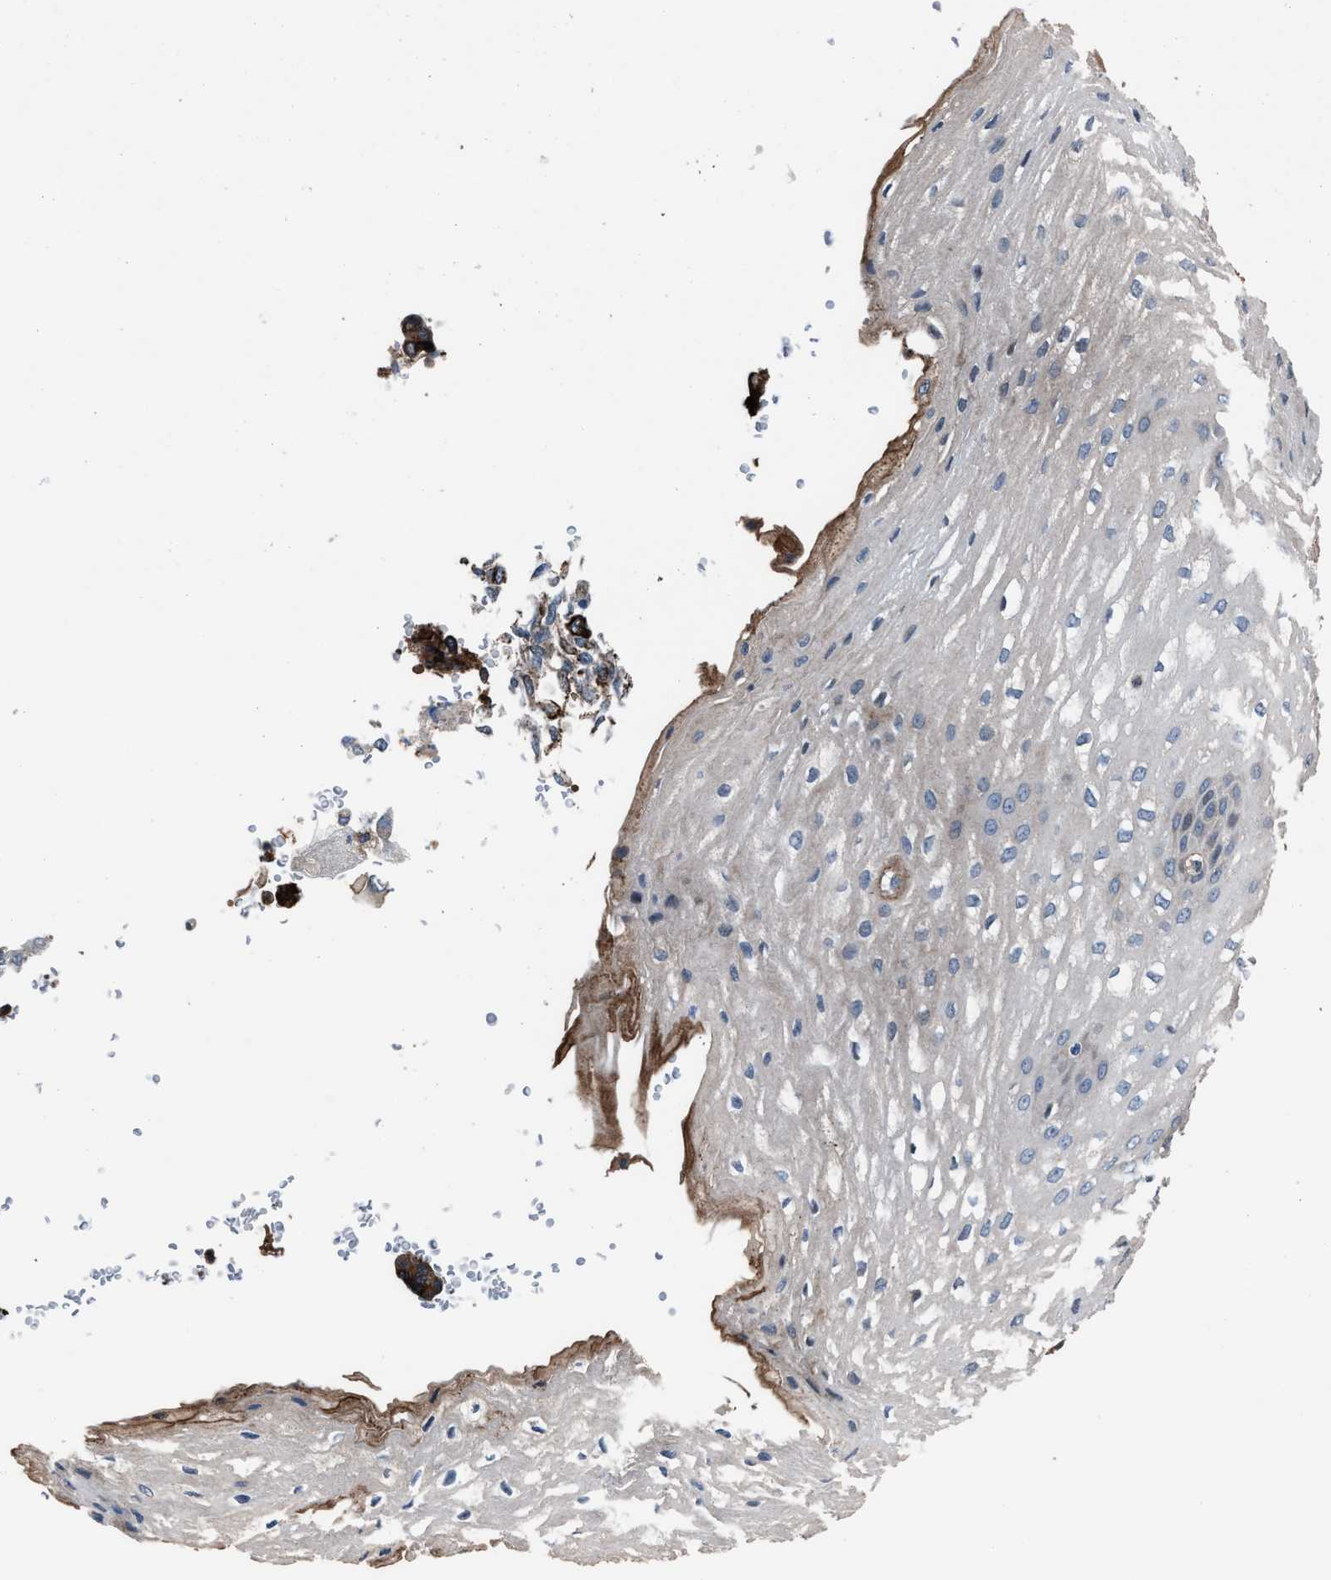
{"staining": {"intensity": "weak", "quantity": "<25%", "location": "cytoplasmic/membranous"}, "tissue": "esophagus", "cell_type": "Squamous epithelial cells", "image_type": "normal", "snomed": [{"axis": "morphology", "description": "Normal tissue, NOS"}, {"axis": "topography", "description": "Esophagus"}], "caption": "This is a photomicrograph of IHC staining of benign esophagus, which shows no positivity in squamous epithelial cells.", "gene": "MFSD11", "patient": {"sex": "male", "age": 48}}